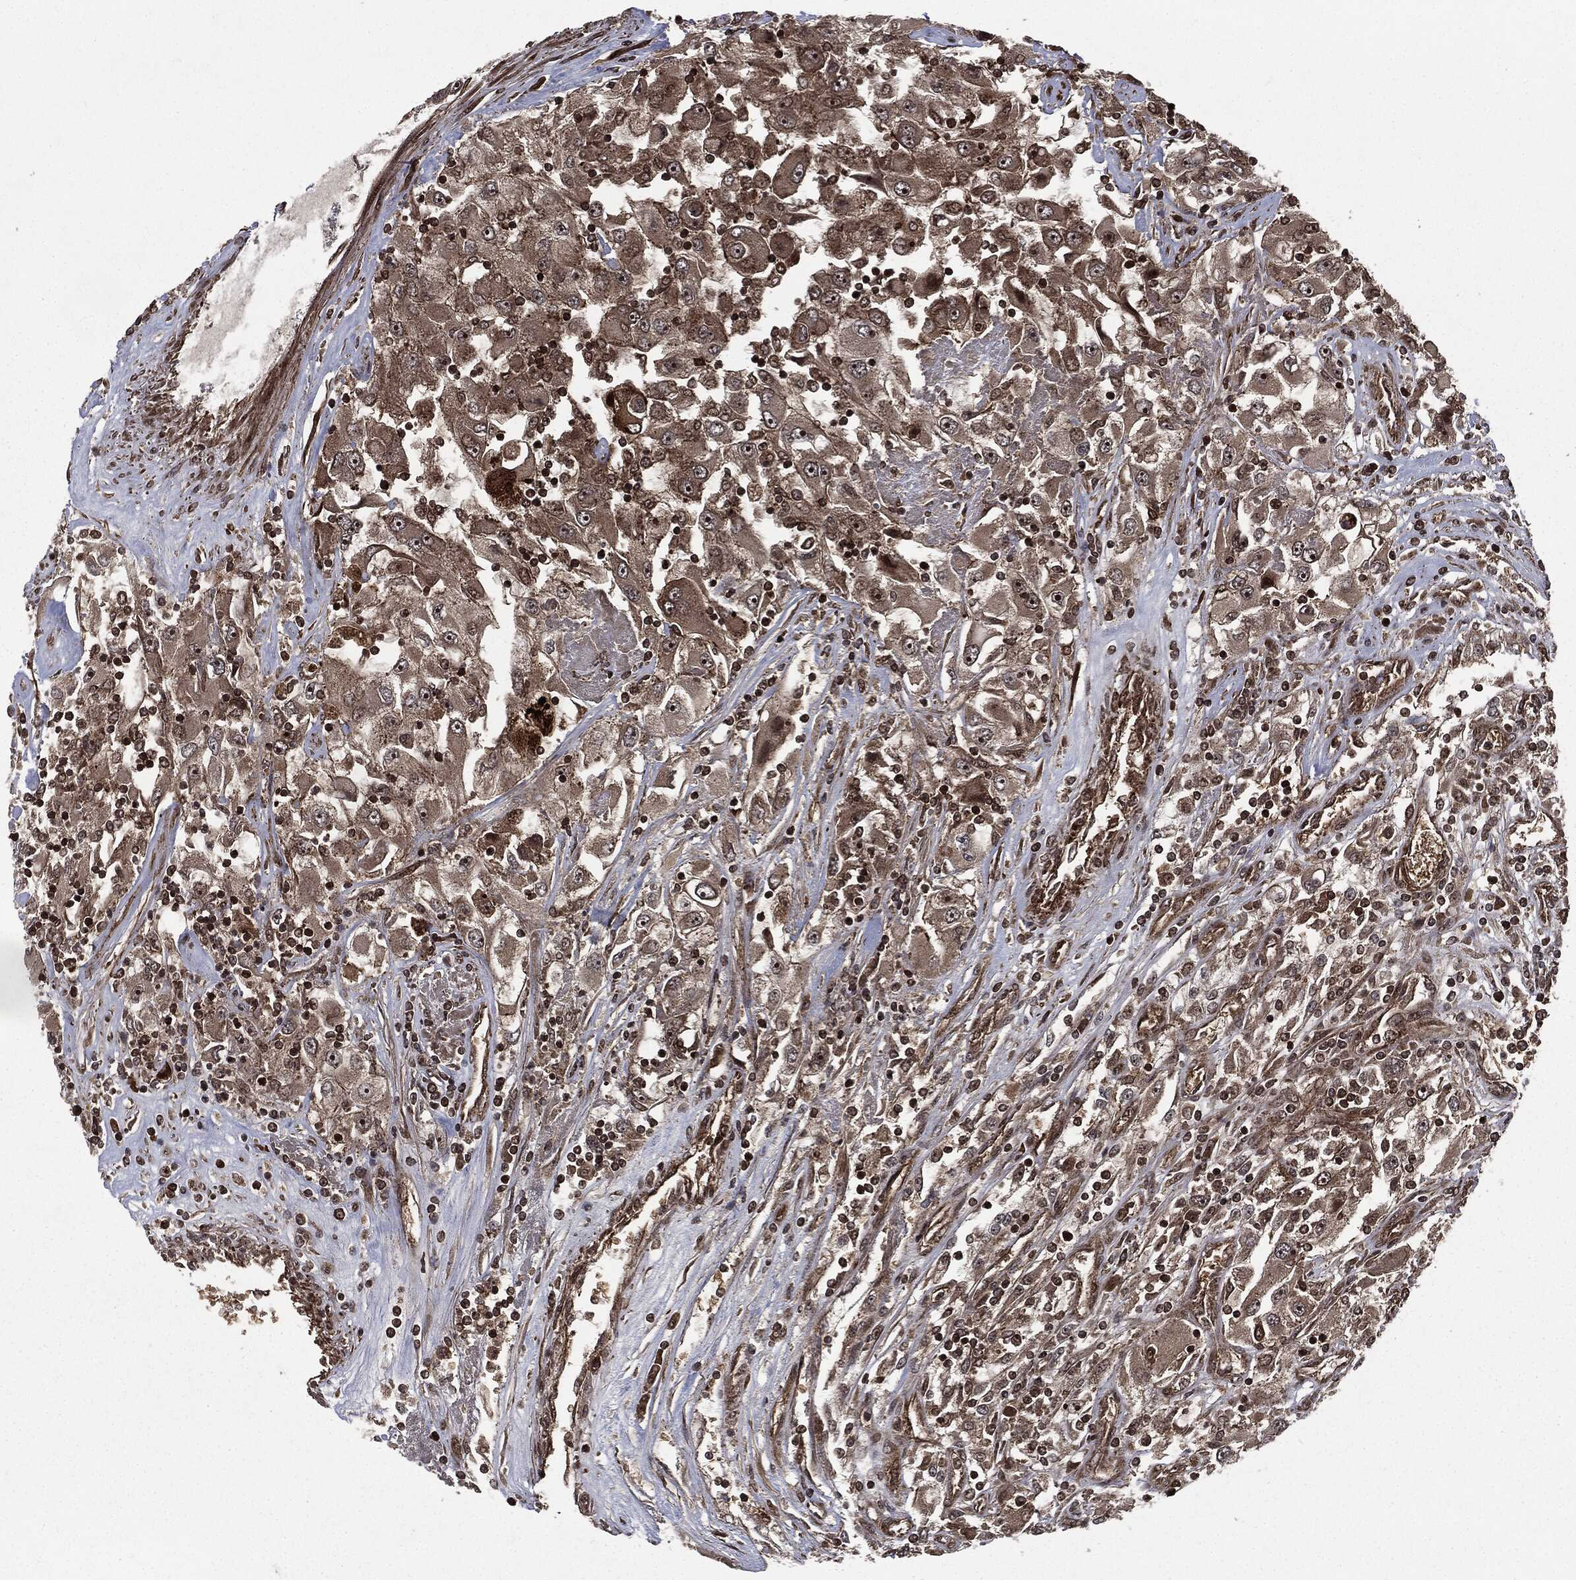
{"staining": {"intensity": "moderate", "quantity": "25%-75%", "location": "cytoplasmic/membranous,nuclear"}, "tissue": "renal cancer", "cell_type": "Tumor cells", "image_type": "cancer", "snomed": [{"axis": "morphology", "description": "Adenocarcinoma, NOS"}, {"axis": "topography", "description": "Kidney"}], "caption": "DAB immunohistochemical staining of adenocarcinoma (renal) displays moderate cytoplasmic/membranous and nuclear protein staining in about 25%-75% of tumor cells.", "gene": "CARD6", "patient": {"sex": "female", "age": 52}}